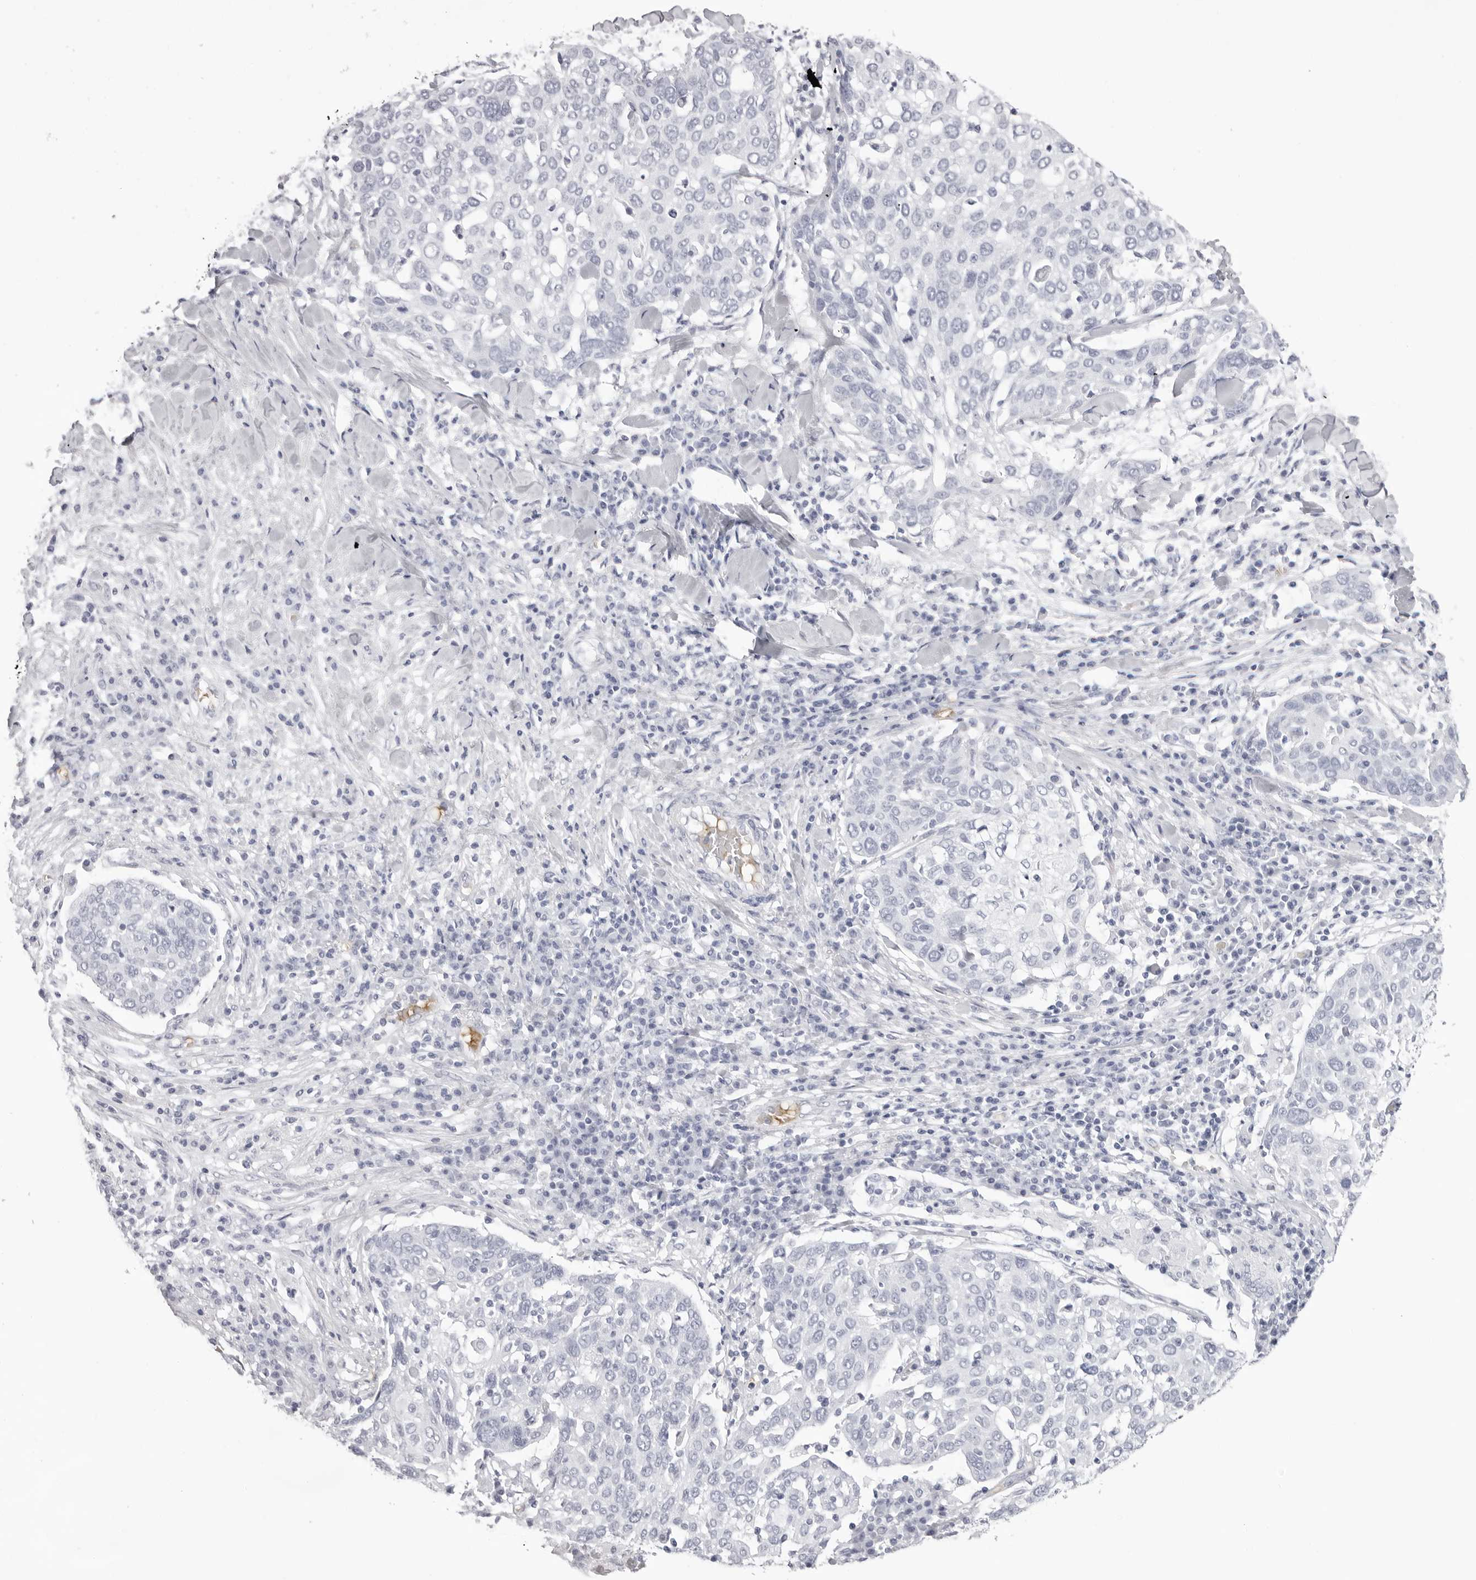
{"staining": {"intensity": "negative", "quantity": "none", "location": "none"}, "tissue": "lung cancer", "cell_type": "Tumor cells", "image_type": "cancer", "snomed": [{"axis": "morphology", "description": "Squamous cell carcinoma, NOS"}, {"axis": "topography", "description": "Lung"}], "caption": "The photomicrograph exhibits no significant staining in tumor cells of lung squamous cell carcinoma.", "gene": "SPTA1", "patient": {"sex": "male", "age": 65}}